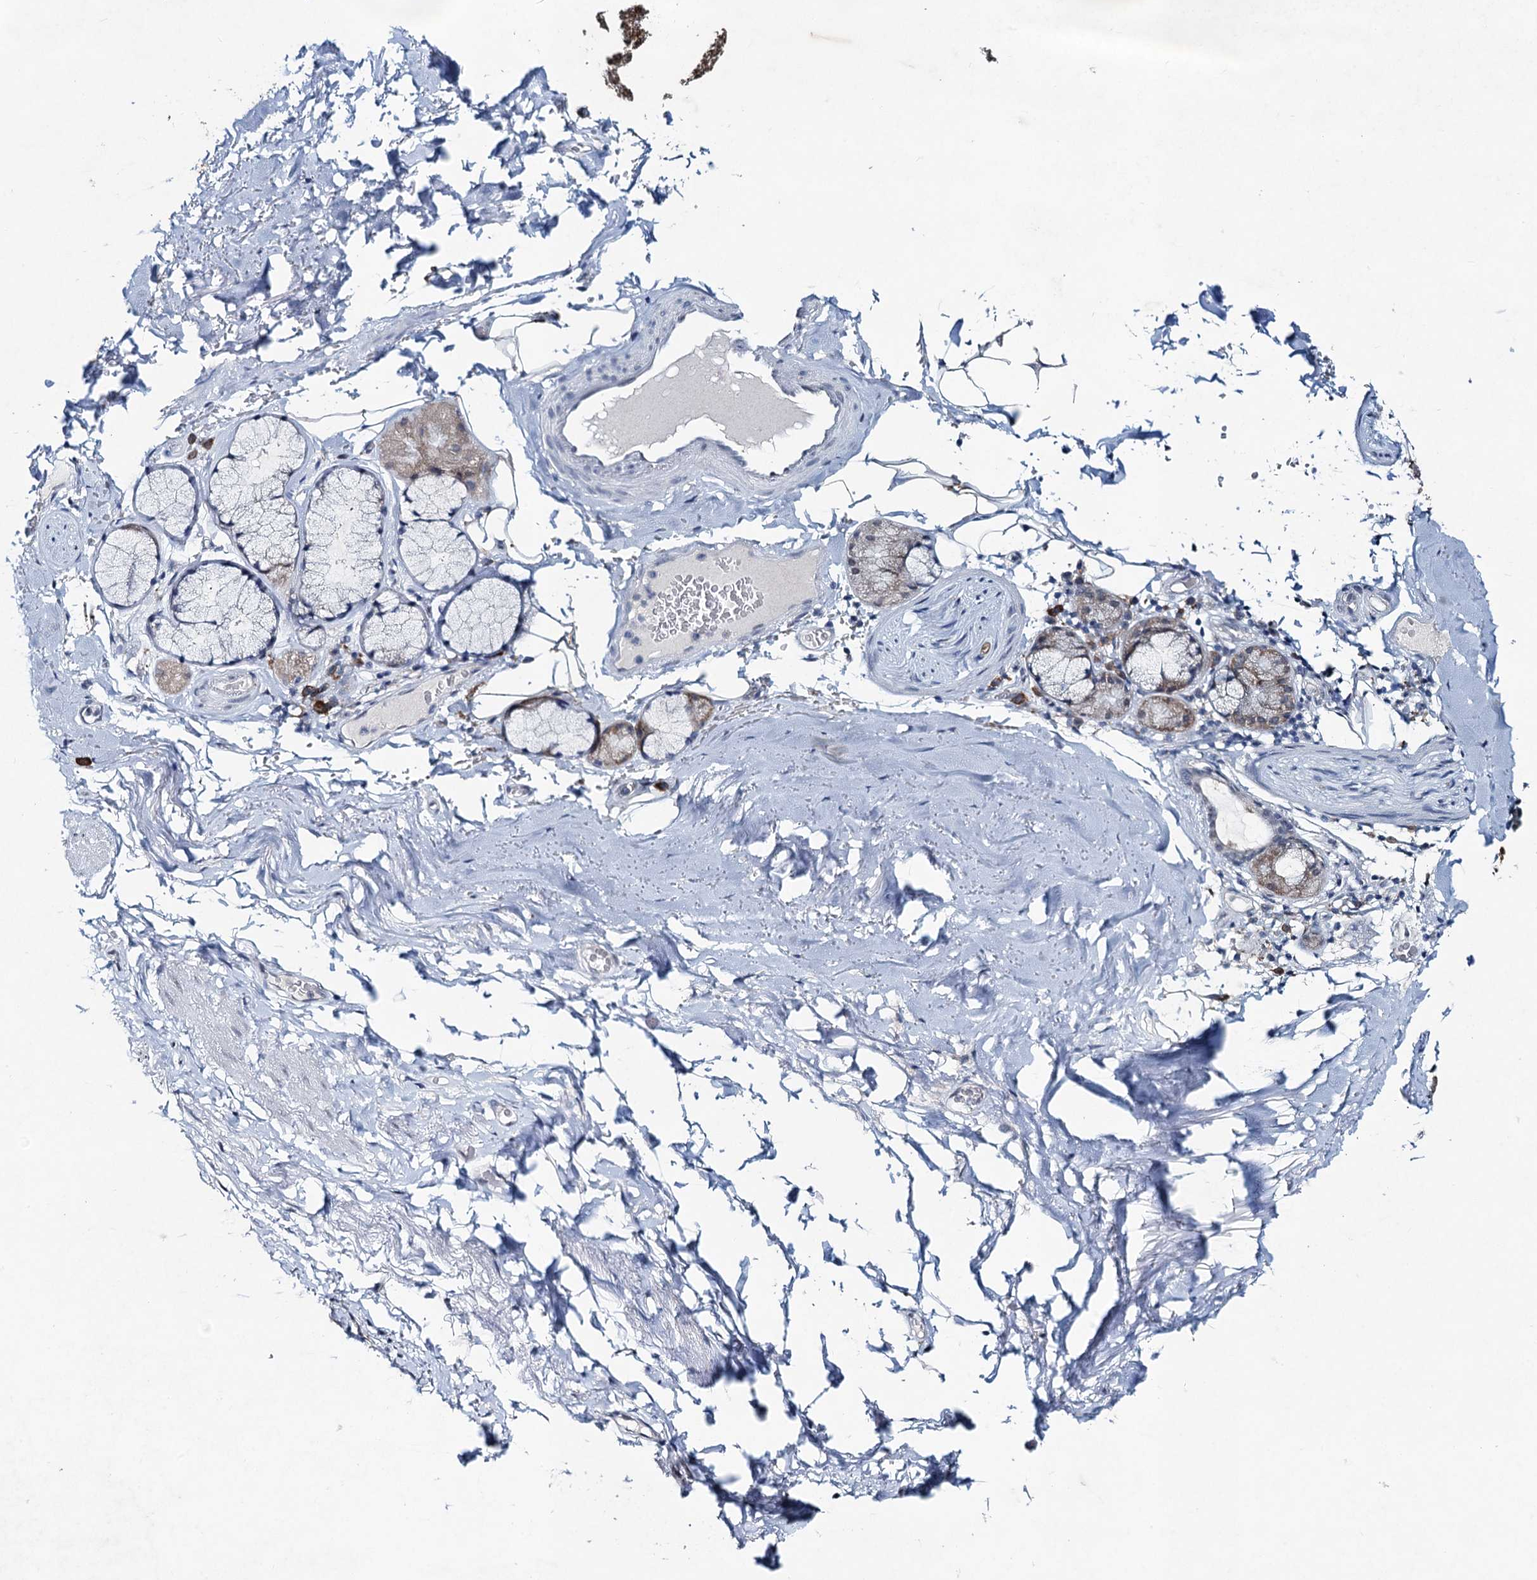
{"staining": {"intensity": "negative", "quantity": "none", "location": "none"}, "tissue": "adipose tissue", "cell_type": "Adipocytes", "image_type": "normal", "snomed": [{"axis": "morphology", "description": "Normal tissue, NOS"}, {"axis": "topography", "description": "Lymph node"}, {"axis": "topography", "description": "Bronchus"}], "caption": "High power microscopy image of an immunohistochemistry micrograph of normal adipose tissue, revealing no significant expression in adipocytes.", "gene": "ENSG00000230707", "patient": {"sex": "male", "age": 63}}